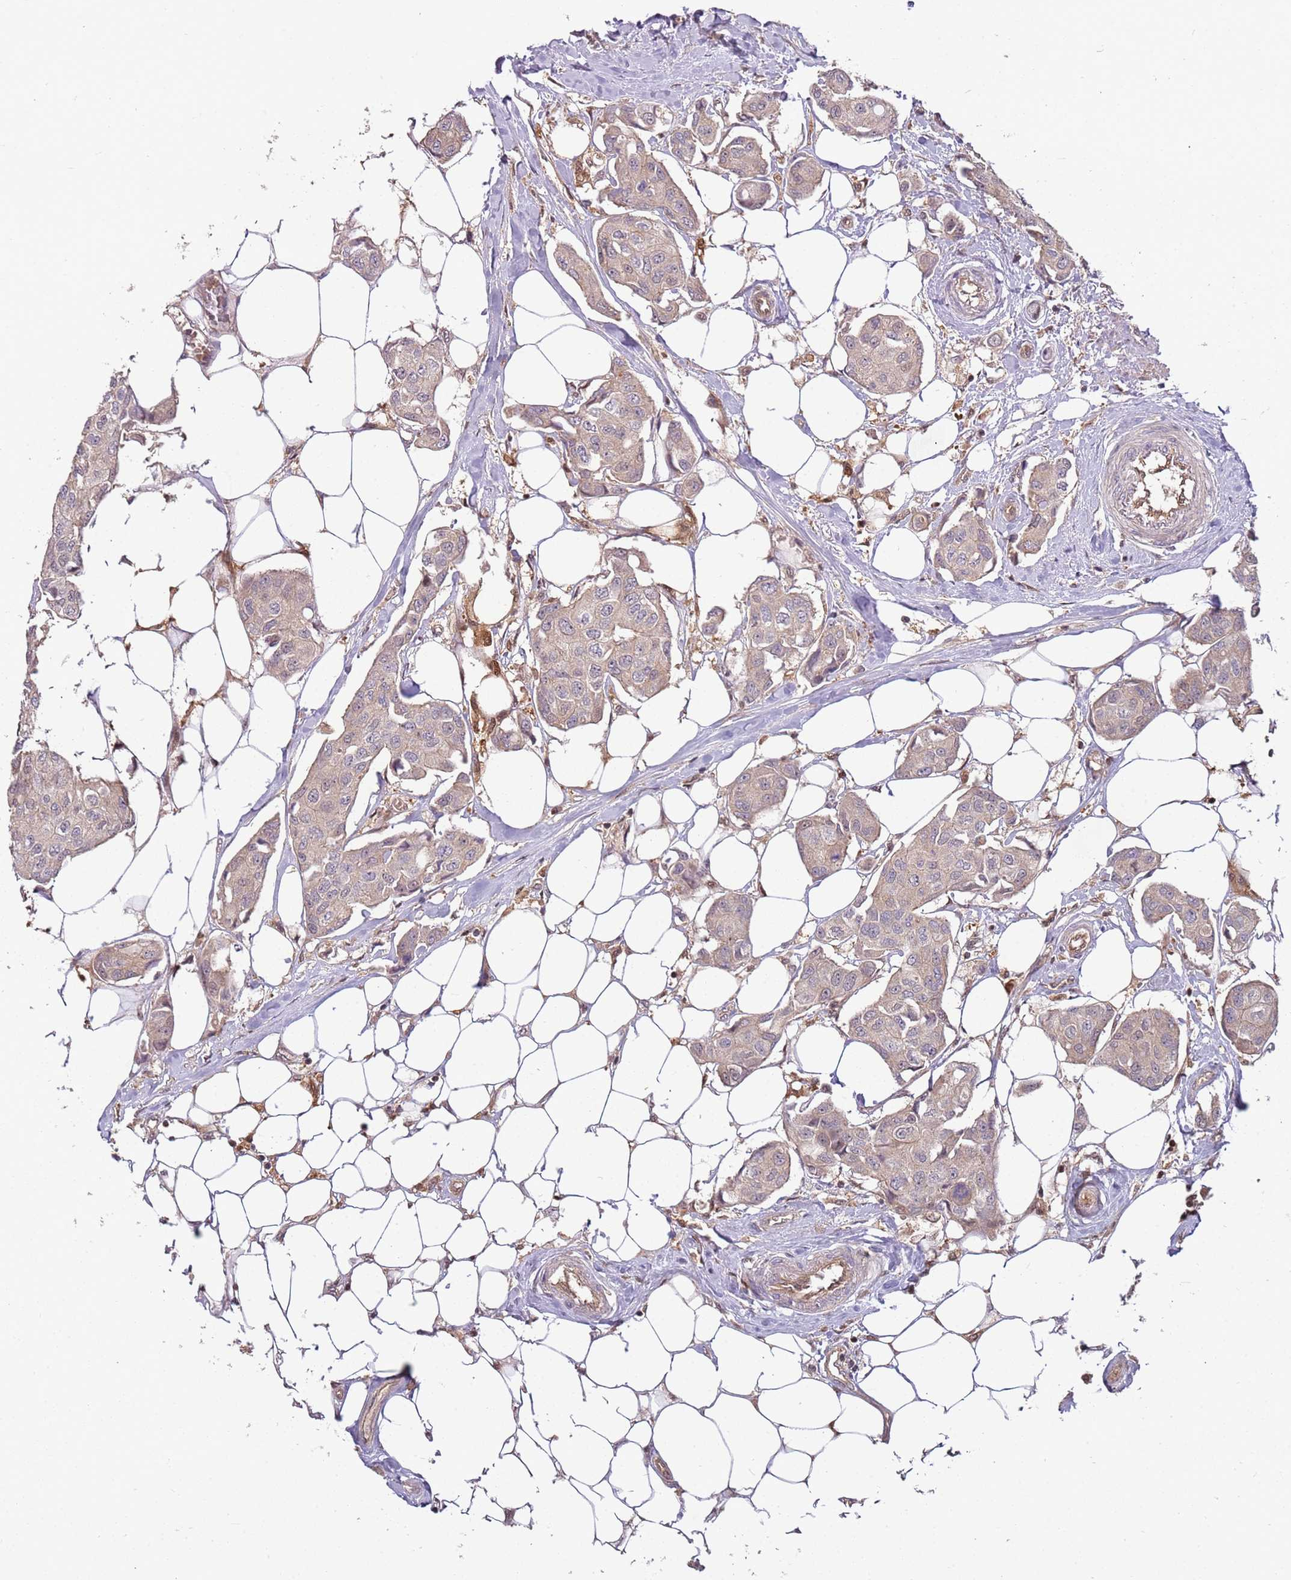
{"staining": {"intensity": "negative", "quantity": "none", "location": "none"}, "tissue": "breast cancer", "cell_type": "Tumor cells", "image_type": "cancer", "snomed": [{"axis": "morphology", "description": "Duct carcinoma"}, {"axis": "topography", "description": "Breast"}, {"axis": "topography", "description": "Lymph node"}], "caption": "Breast cancer (invasive ductal carcinoma) stained for a protein using IHC displays no expression tumor cells.", "gene": "GSTO2", "patient": {"sex": "female", "age": 80}}